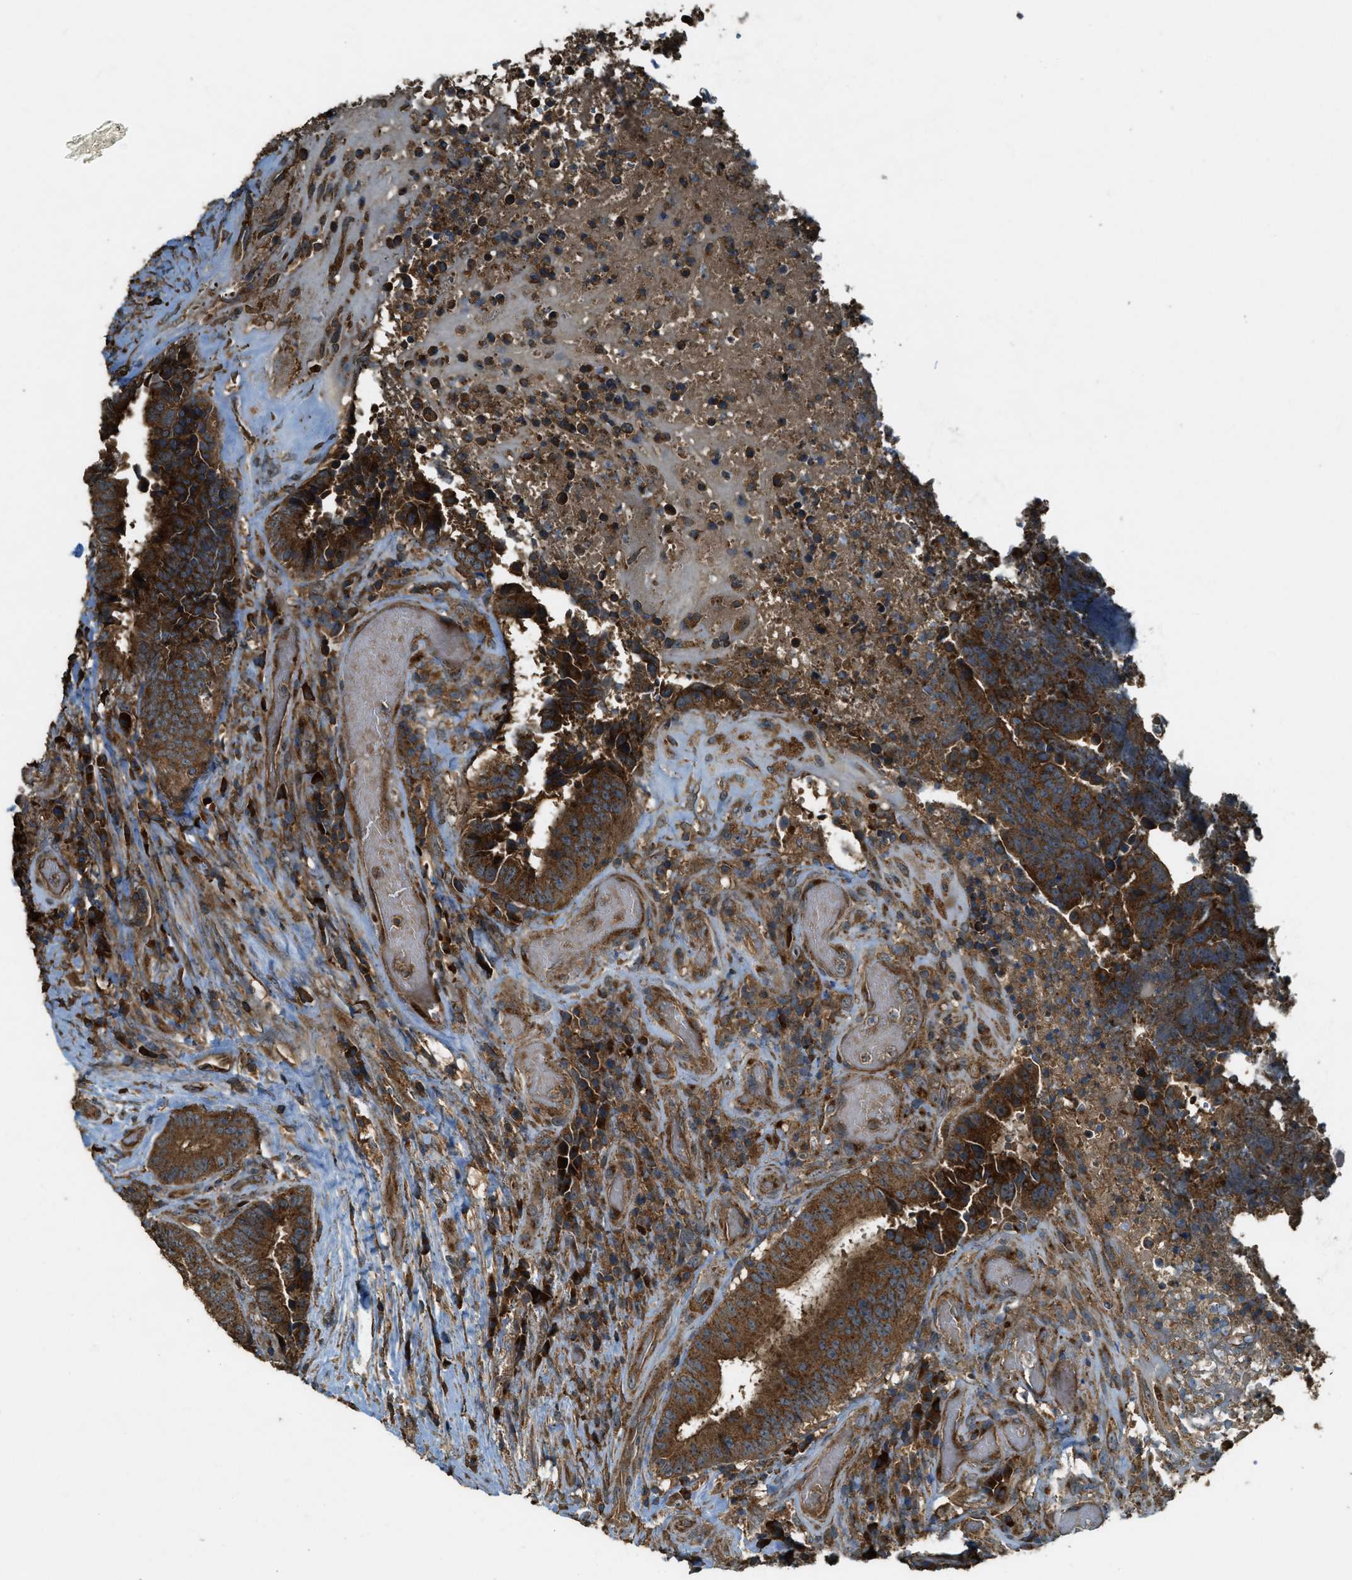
{"staining": {"intensity": "strong", "quantity": ">75%", "location": "cytoplasmic/membranous"}, "tissue": "colorectal cancer", "cell_type": "Tumor cells", "image_type": "cancer", "snomed": [{"axis": "morphology", "description": "Adenocarcinoma, NOS"}, {"axis": "topography", "description": "Rectum"}], "caption": "This image shows immunohistochemistry staining of human adenocarcinoma (colorectal), with high strong cytoplasmic/membranous positivity in approximately >75% of tumor cells.", "gene": "MAP3K8", "patient": {"sex": "male", "age": 72}}